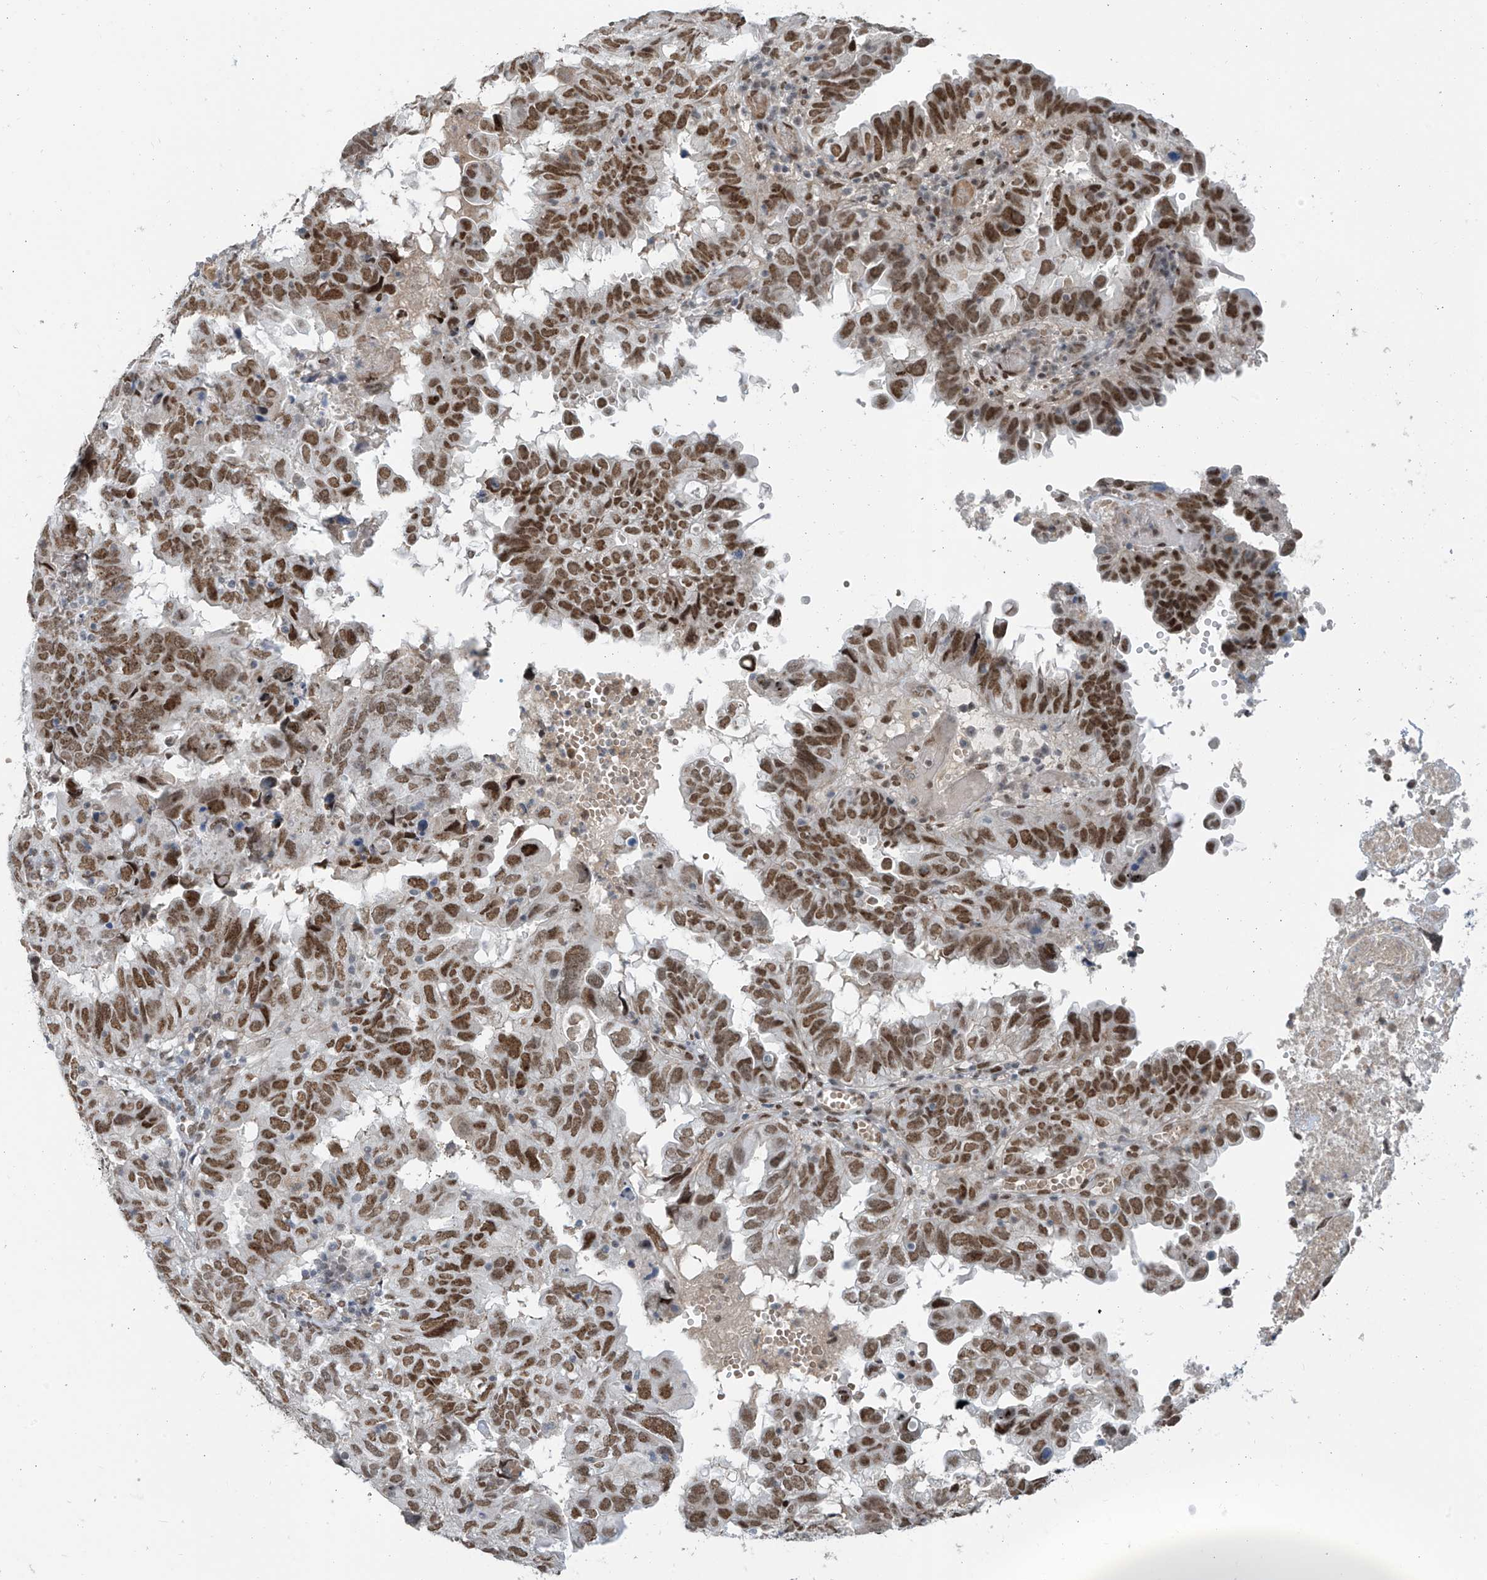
{"staining": {"intensity": "moderate", "quantity": ">75%", "location": "nuclear"}, "tissue": "endometrial cancer", "cell_type": "Tumor cells", "image_type": "cancer", "snomed": [{"axis": "morphology", "description": "Adenocarcinoma, NOS"}, {"axis": "topography", "description": "Uterus"}], "caption": "Brown immunohistochemical staining in endometrial cancer reveals moderate nuclear staining in approximately >75% of tumor cells.", "gene": "MCM9", "patient": {"sex": "female", "age": 77}}